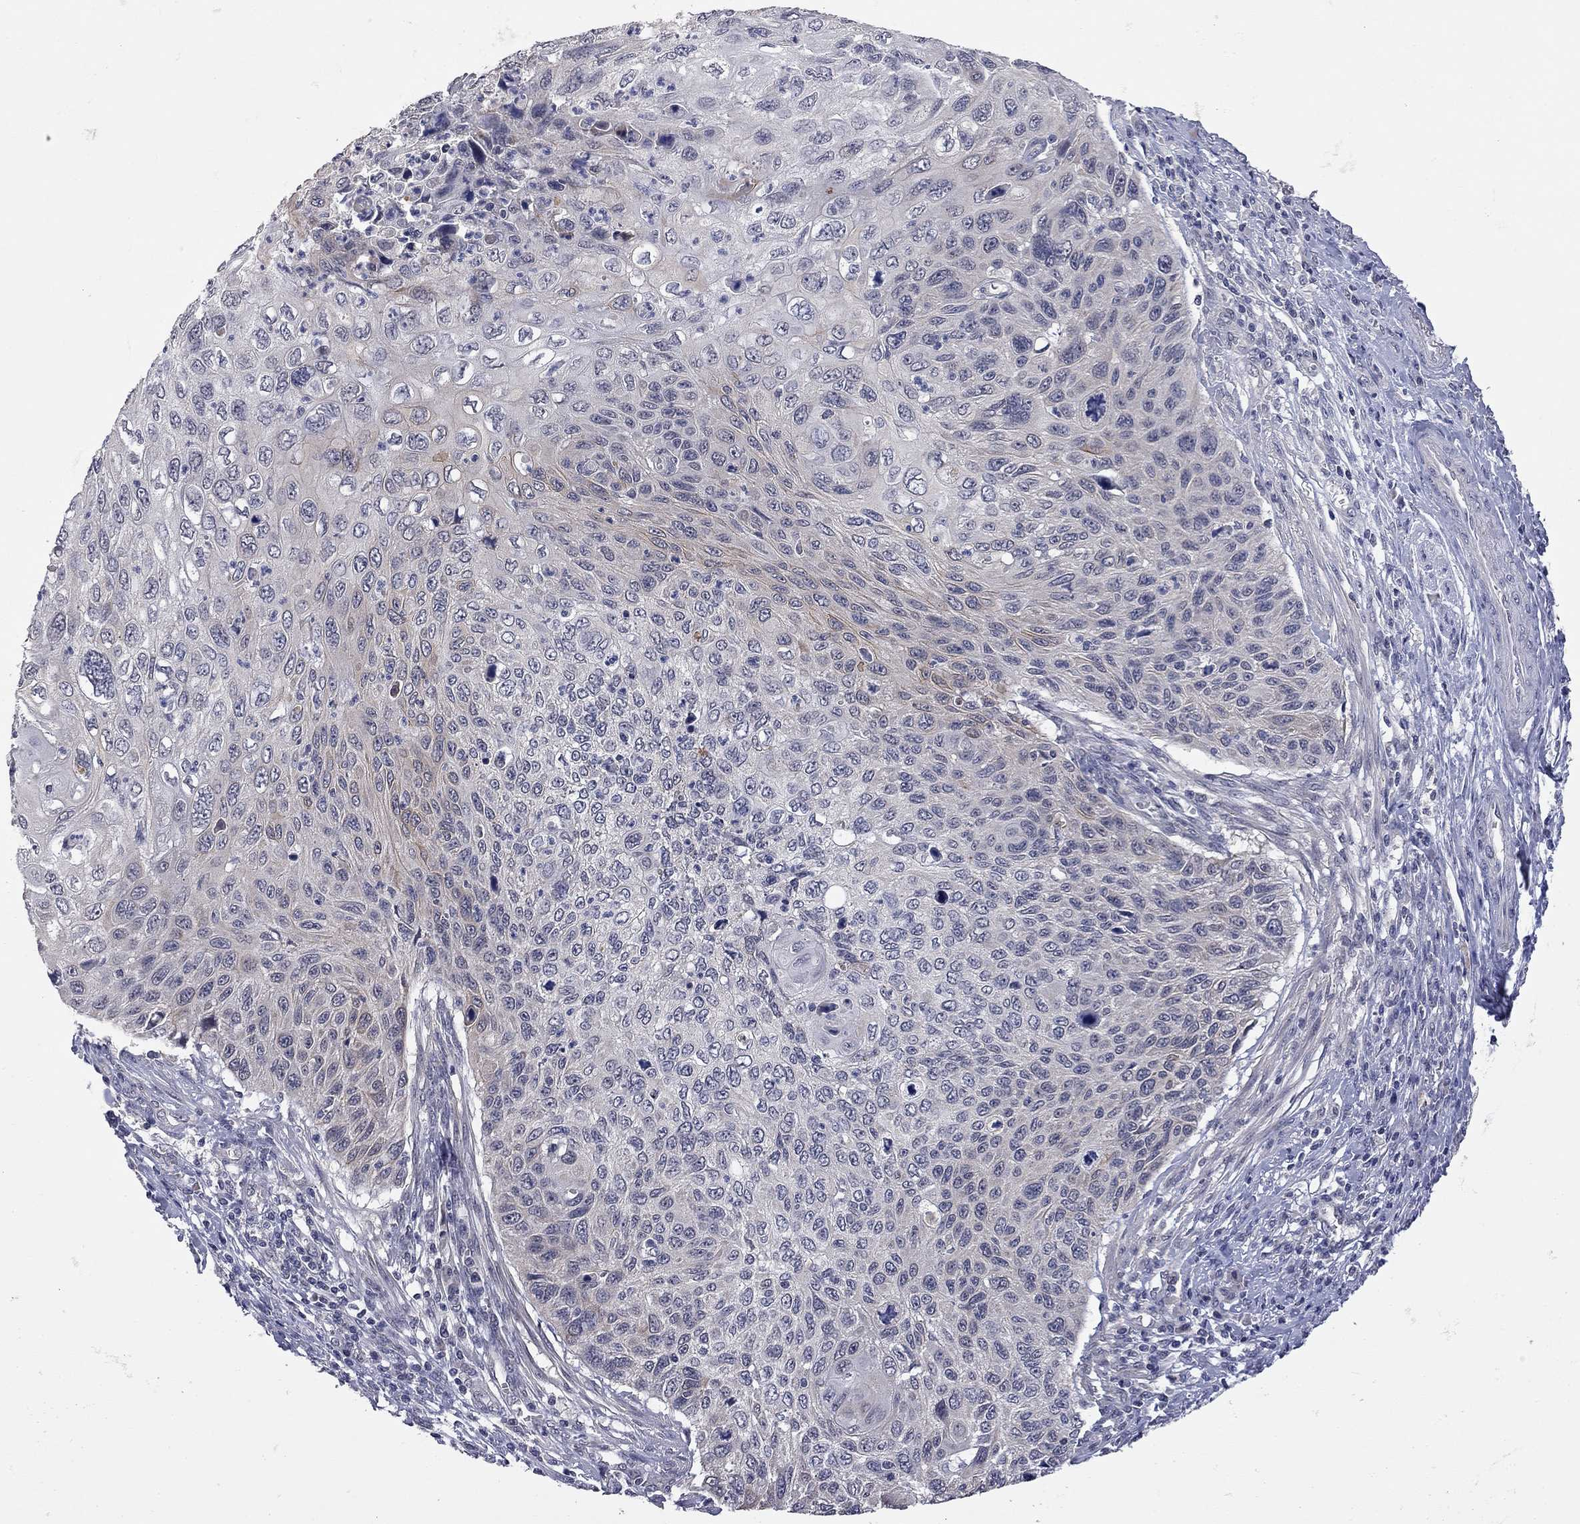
{"staining": {"intensity": "moderate", "quantity": "<25%", "location": "cytoplasmic/membranous"}, "tissue": "cervical cancer", "cell_type": "Tumor cells", "image_type": "cancer", "snomed": [{"axis": "morphology", "description": "Squamous cell carcinoma, NOS"}, {"axis": "topography", "description": "Cervix"}], "caption": "Immunohistochemical staining of human cervical cancer (squamous cell carcinoma) displays low levels of moderate cytoplasmic/membranous staining in about <25% of tumor cells. (DAB IHC with brightfield microscopy, high magnification).", "gene": "FABP12", "patient": {"sex": "female", "age": 70}}